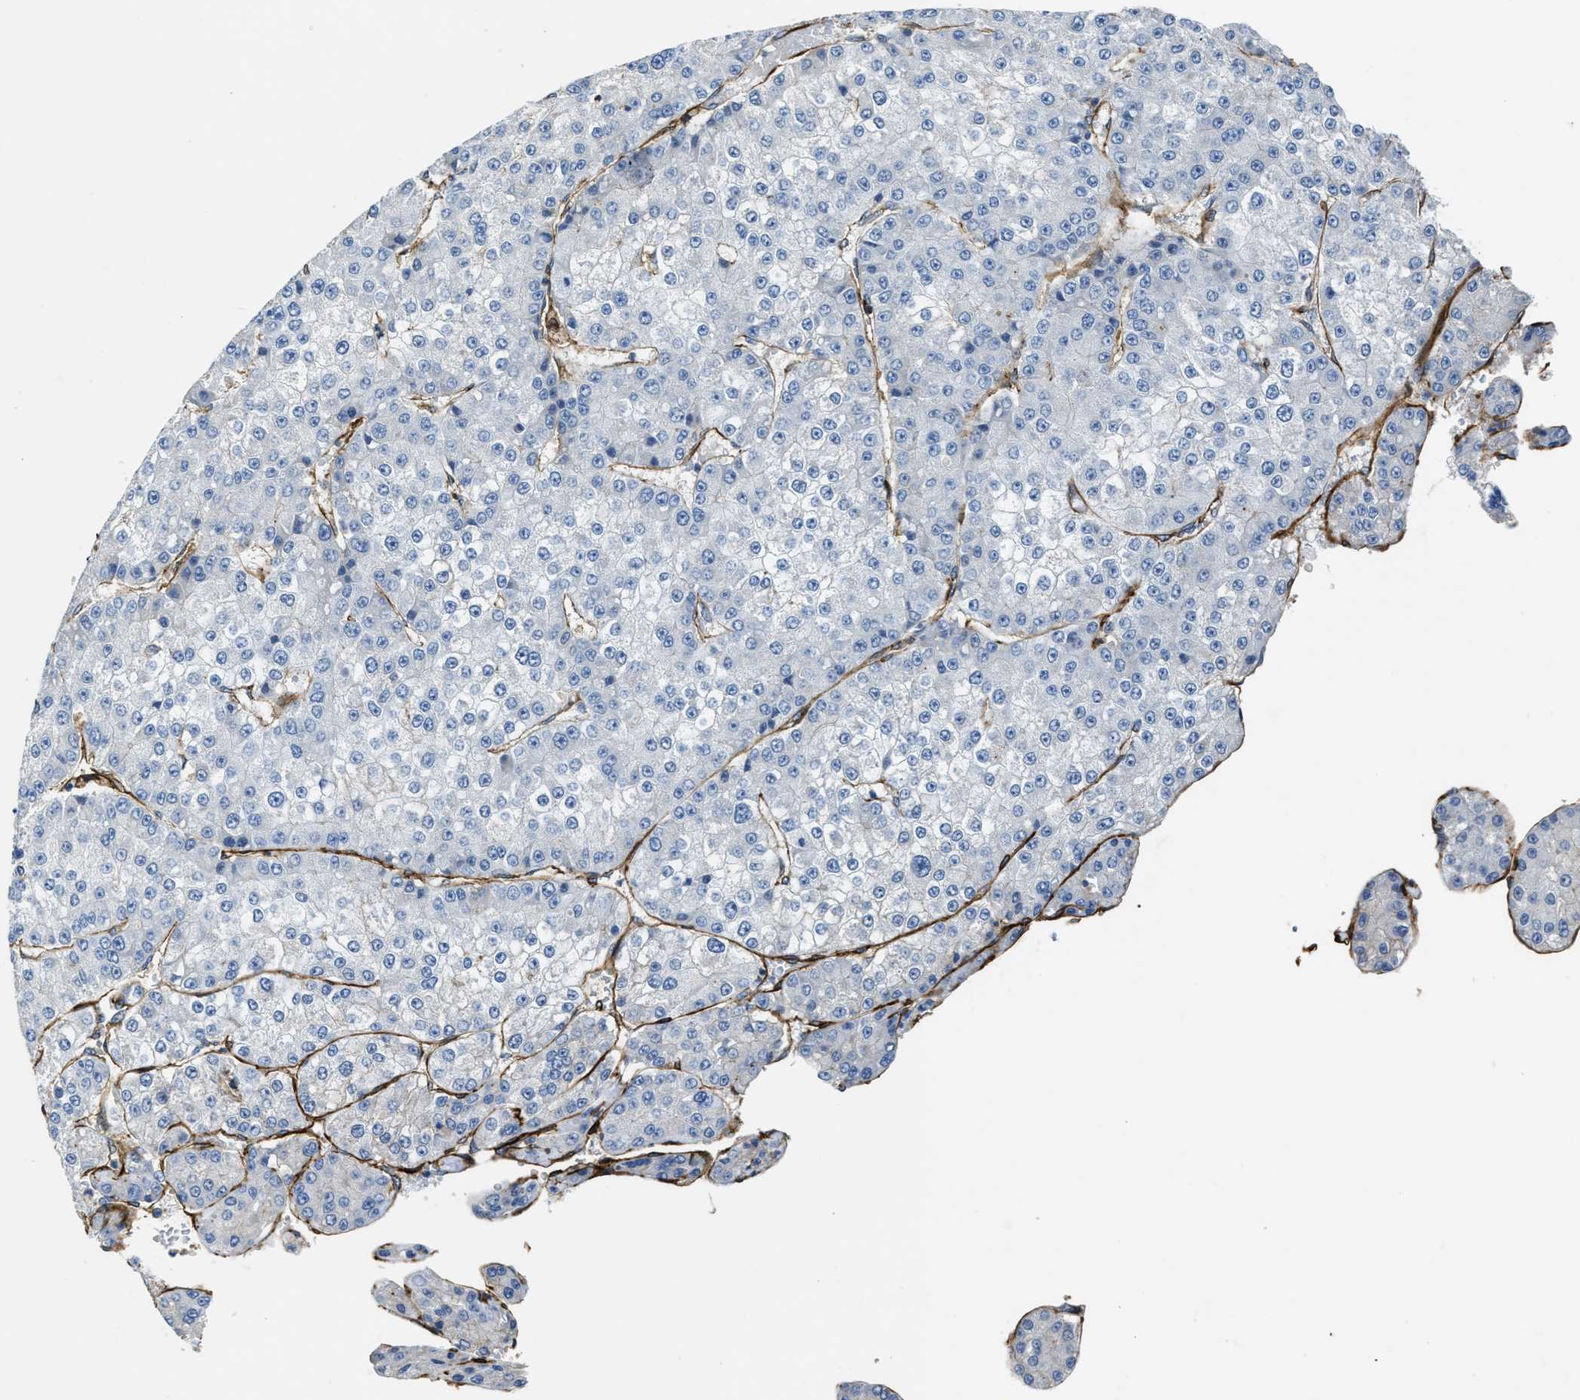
{"staining": {"intensity": "negative", "quantity": "none", "location": "none"}, "tissue": "liver cancer", "cell_type": "Tumor cells", "image_type": "cancer", "snomed": [{"axis": "morphology", "description": "Carcinoma, Hepatocellular, NOS"}, {"axis": "topography", "description": "Liver"}], "caption": "Photomicrograph shows no significant protein positivity in tumor cells of liver cancer (hepatocellular carcinoma).", "gene": "NAB1", "patient": {"sex": "female", "age": 73}}